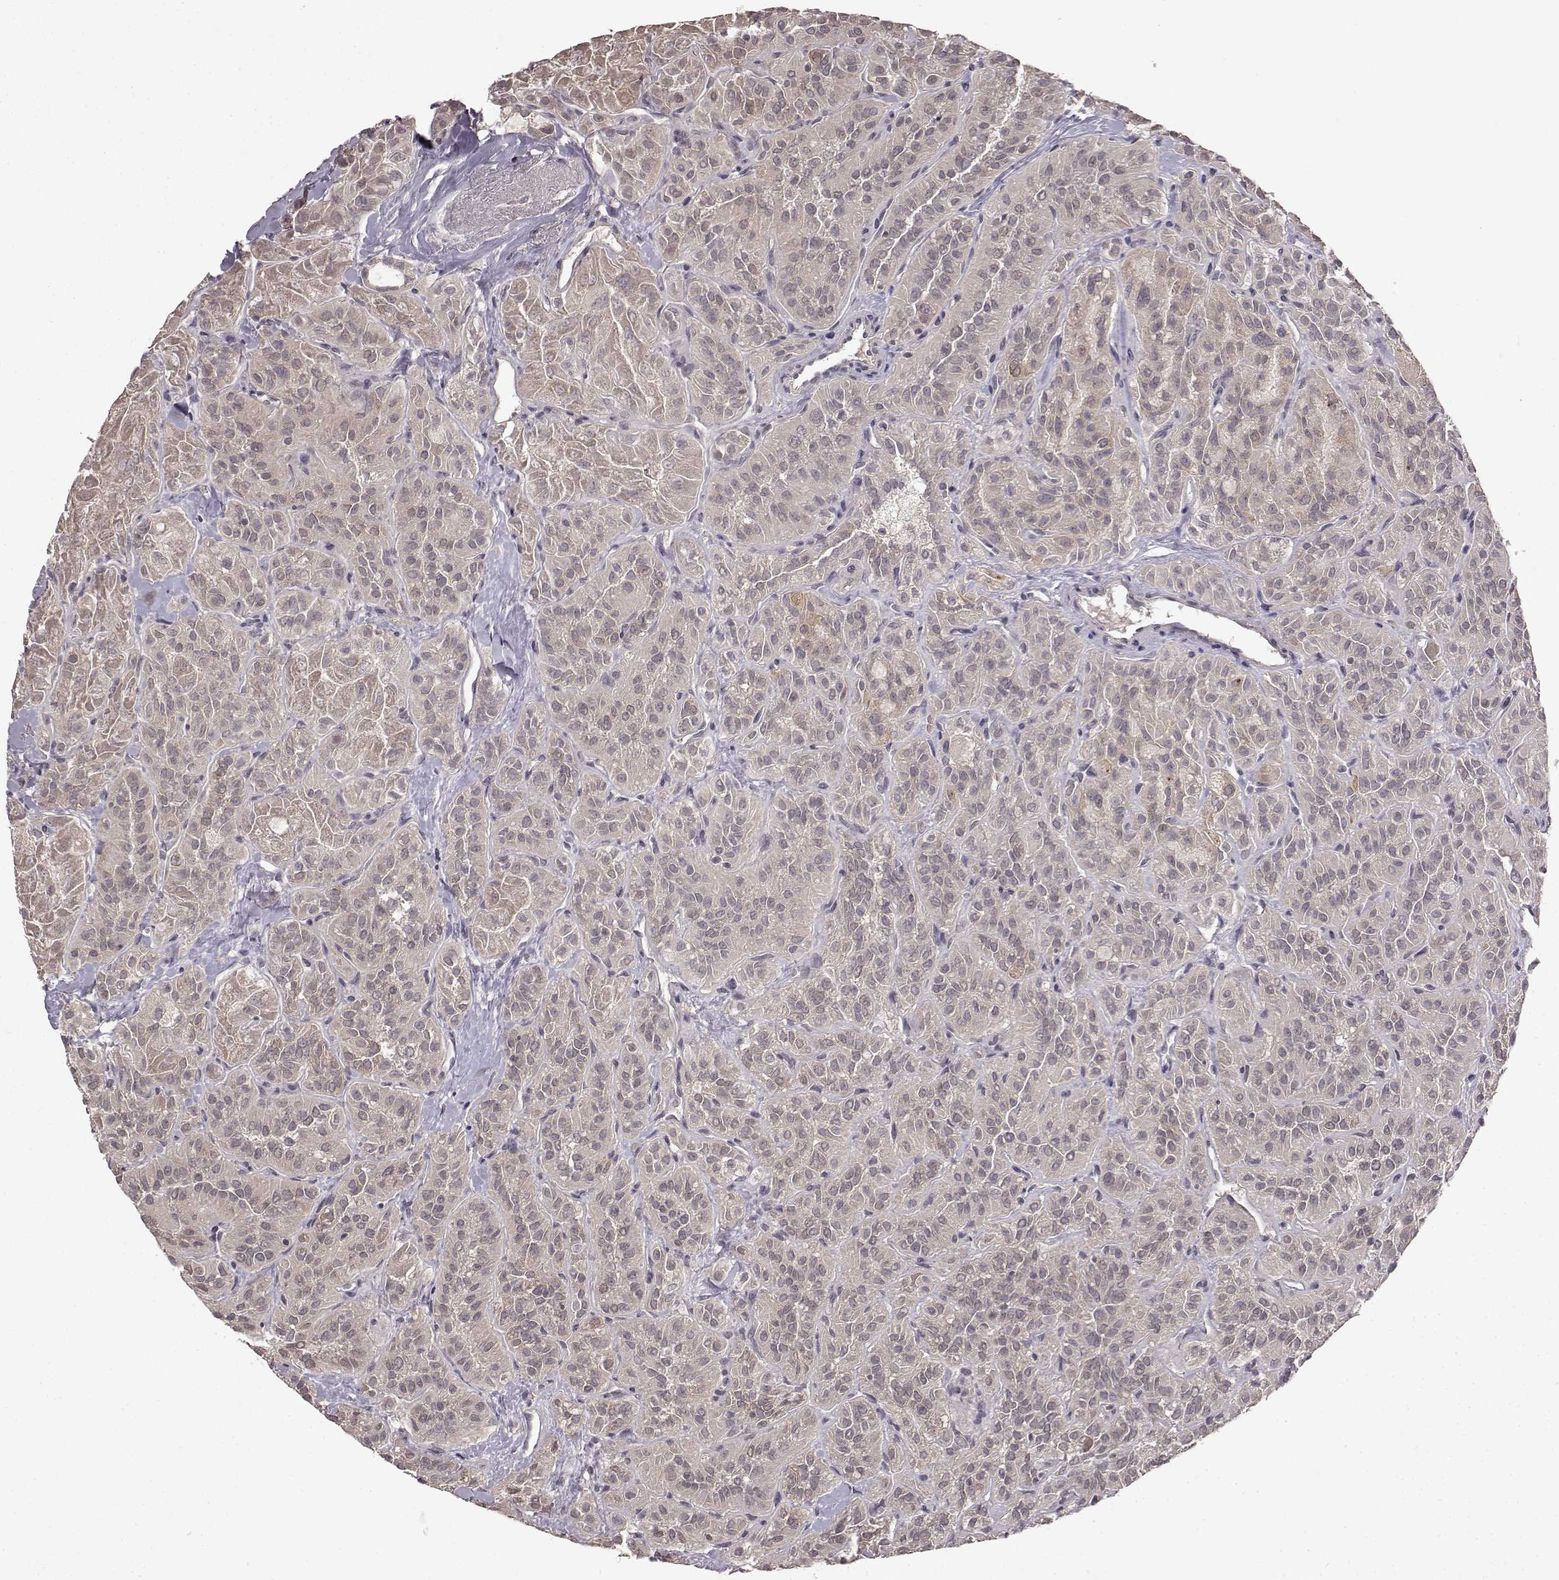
{"staining": {"intensity": "weak", "quantity": "25%-75%", "location": "cytoplasmic/membranous"}, "tissue": "thyroid cancer", "cell_type": "Tumor cells", "image_type": "cancer", "snomed": [{"axis": "morphology", "description": "Papillary adenocarcinoma, NOS"}, {"axis": "topography", "description": "Thyroid gland"}], "caption": "DAB (3,3'-diaminobenzidine) immunohistochemical staining of papillary adenocarcinoma (thyroid) shows weak cytoplasmic/membranous protein expression in about 25%-75% of tumor cells.", "gene": "NTRK2", "patient": {"sex": "female", "age": 45}}